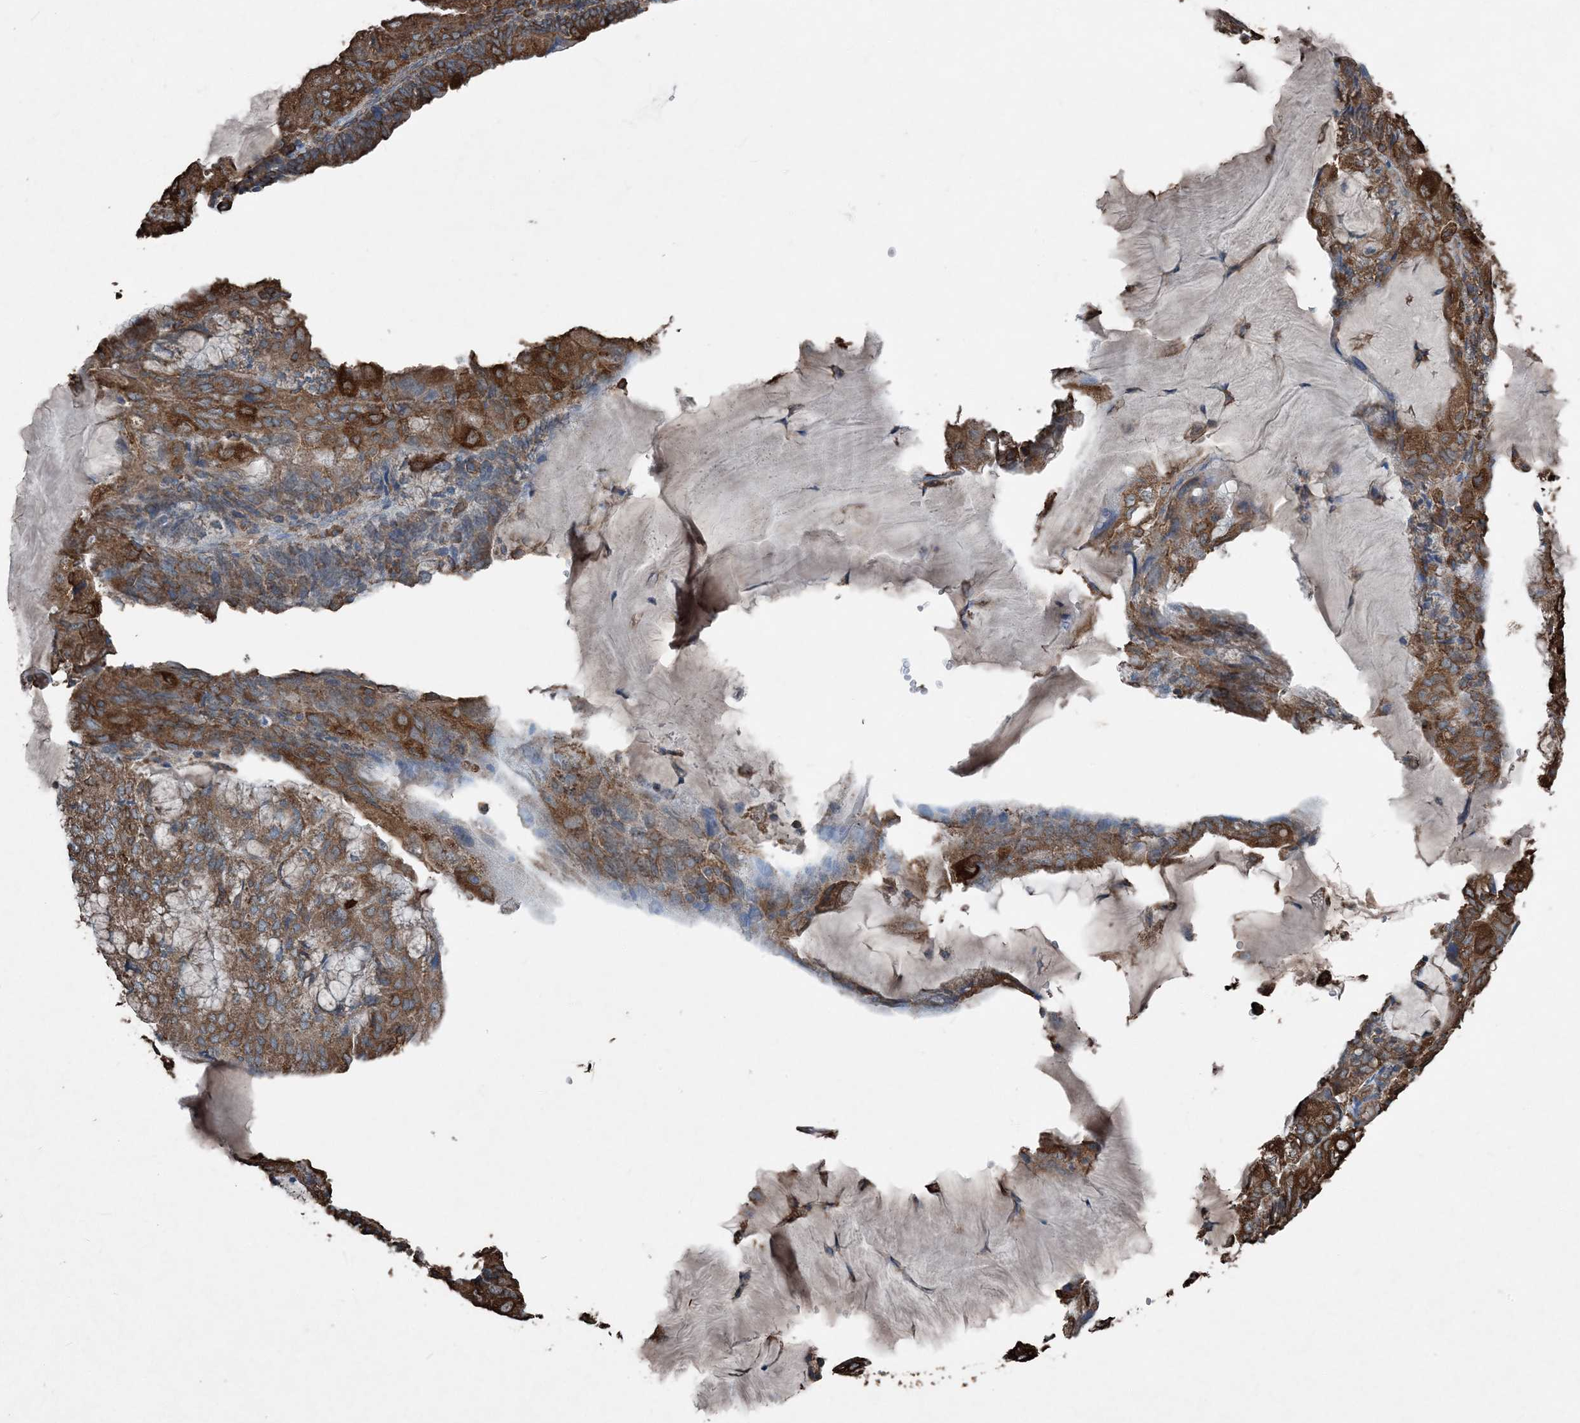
{"staining": {"intensity": "strong", "quantity": ">75%", "location": "cytoplasmic/membranous"}, "tissue": "endometrial cancer", "cell_type": "Tumor cells", "image_type": "cancer", "snomed": [{"axis": "morphology", "description": "Adenocarcinoma, NOS"}, {"axis": "topography", "description": "Endometrium"}], "caption": "Endometrial adenocarcinoma stained for a protein exhibits strong cytoplasmic/membranous positivity in tumor cells.", "gene": "PDIA6", "patient": {"sex": "female", "age": 81}}